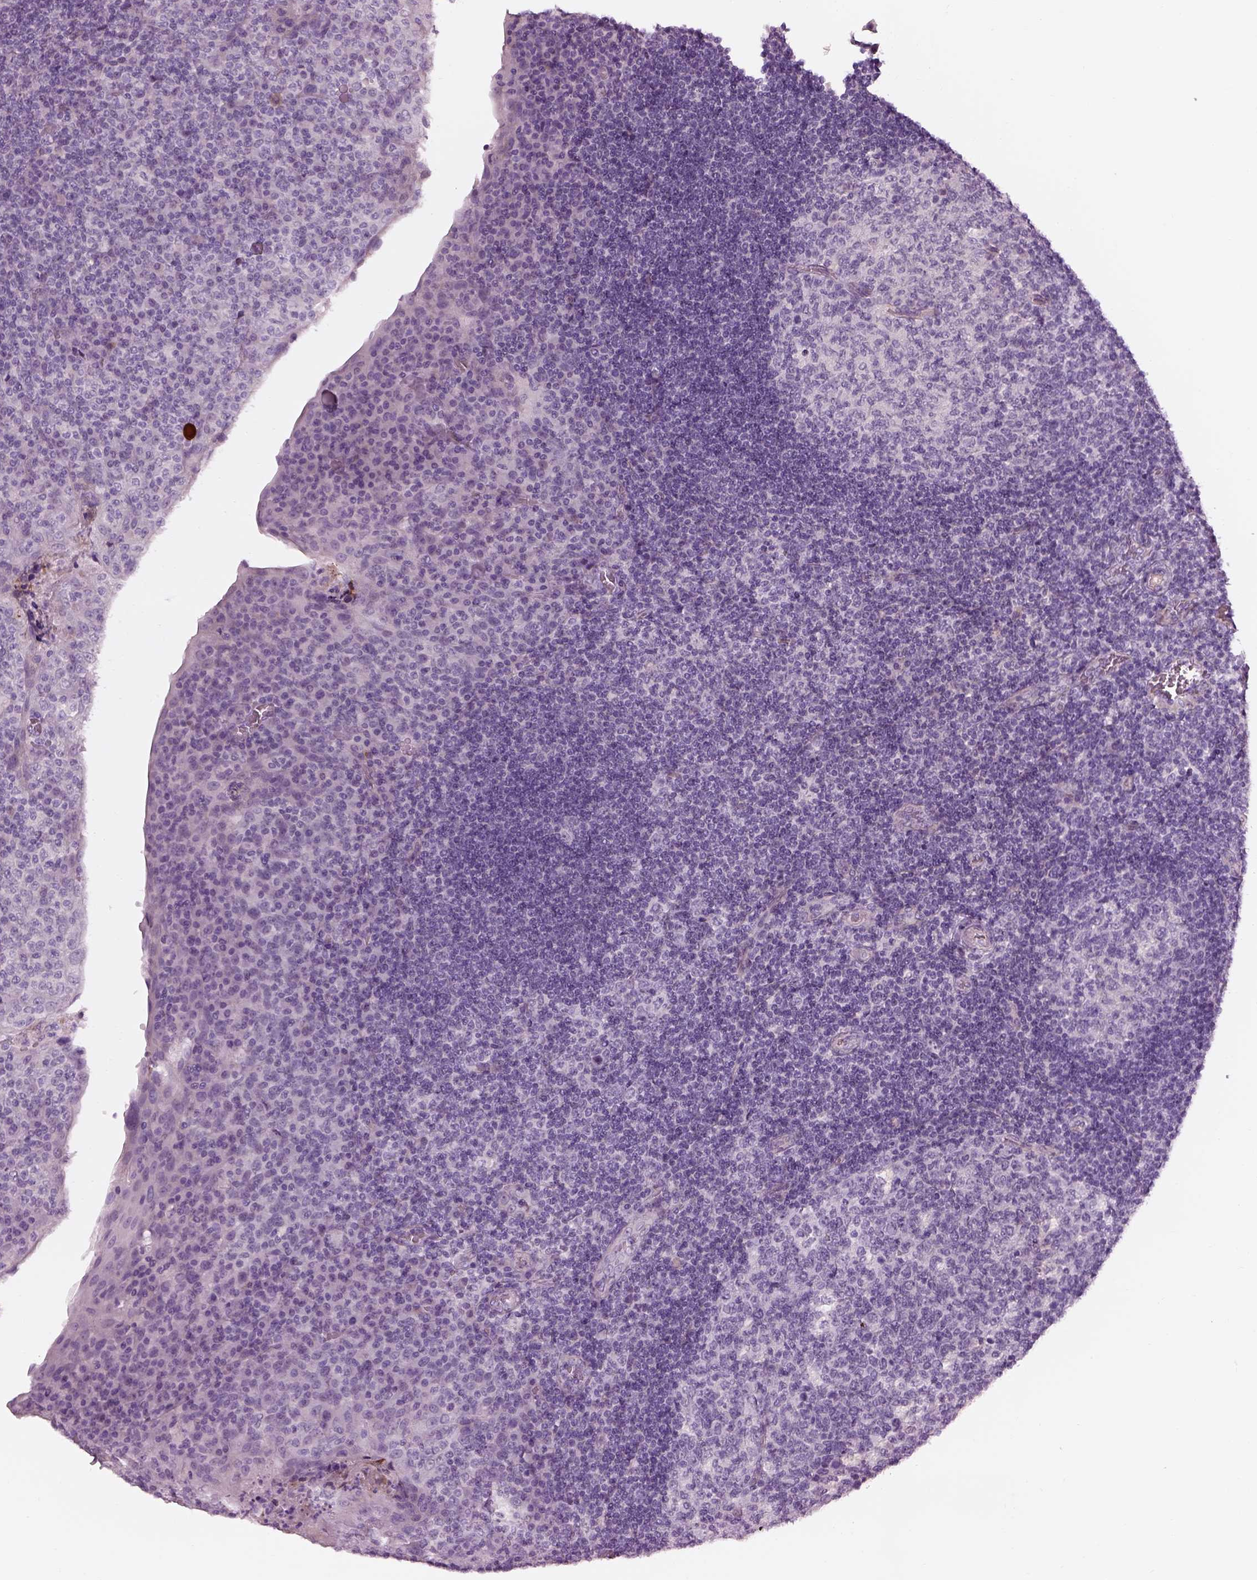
{"staining": {"intensity": "negative", "quantity": "none", "location": "none"}, "tissue": "tonsil", "cell_type": "Germinal center cells", "image_type": "normal", "snomed": [{"axis": "morphology", "description": "Normal tissue, NOS"}, {"axis": "topography", "description": "Tonsil"}], "caption": "Immunohistochemistry (IHC) photomicrograph of benign tonsil stained for a protein (brown), which shows no expression in germinal center cells.", "gene": "CACNG4", "patient": {"sex": "male", "age": 17}}